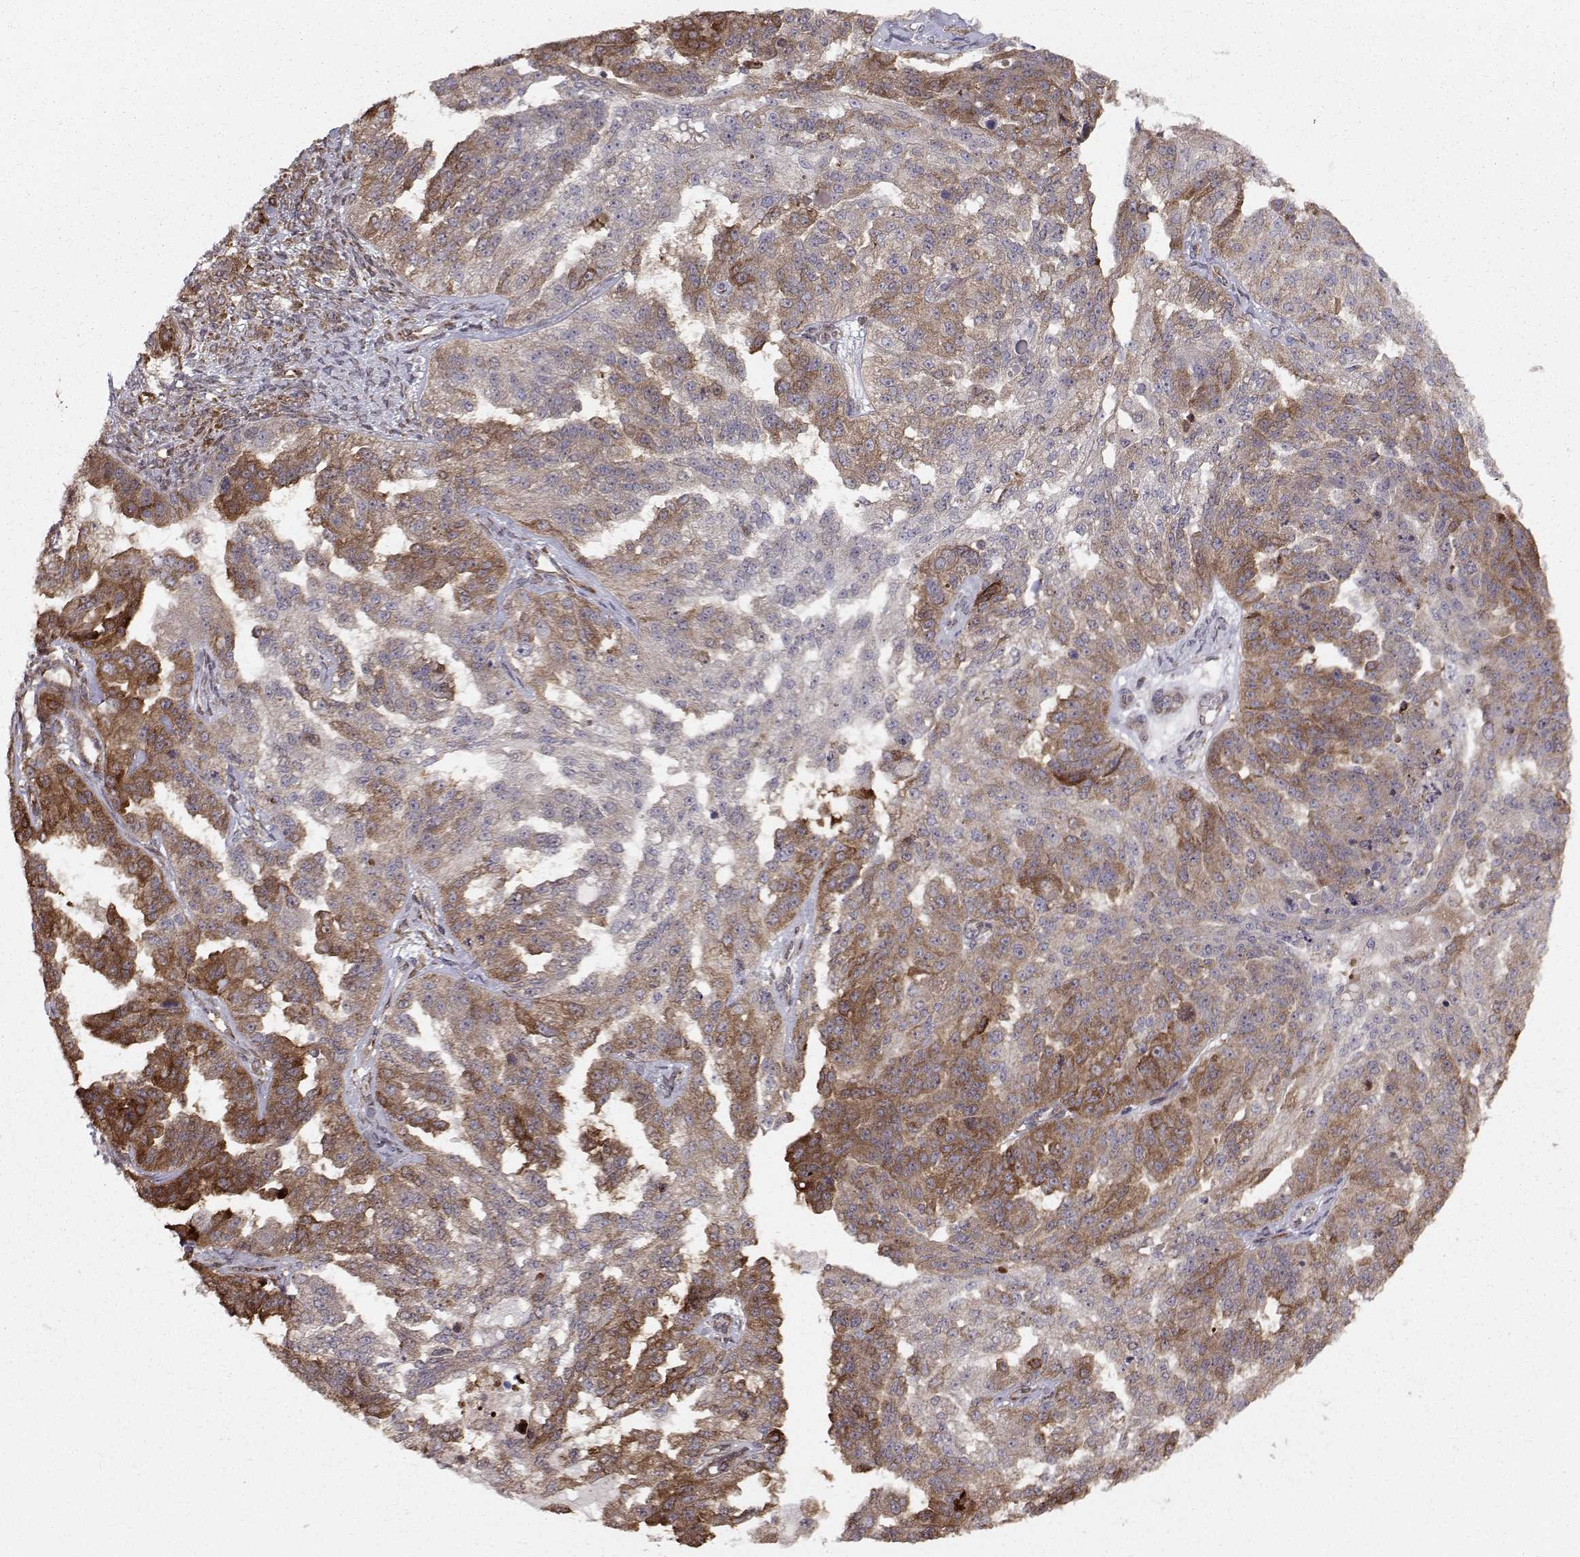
{"staining": {"intensity": "strong", "quantity": "25%-75%", "location": "cytoplasmic/membranous"}, "tissue": "ovarian cancer", "cell_type": "Tumor cells", "image_type": "cancer", "snomed": [{"axis": "morphology", "description": "Cystadenocarcinoma, serous, NOS"}, {"axis": "topography", "description": "Ovary"}], "caption": "Protein staining of ovarian cancer (serous cystadenocarcinoma) tissue reveals strong cytoplasmic/membranous expression in about 25%-75% of tumor cells.", "gene": "HSP90AB1", "patient": {"sex": "female", "age": 58}}